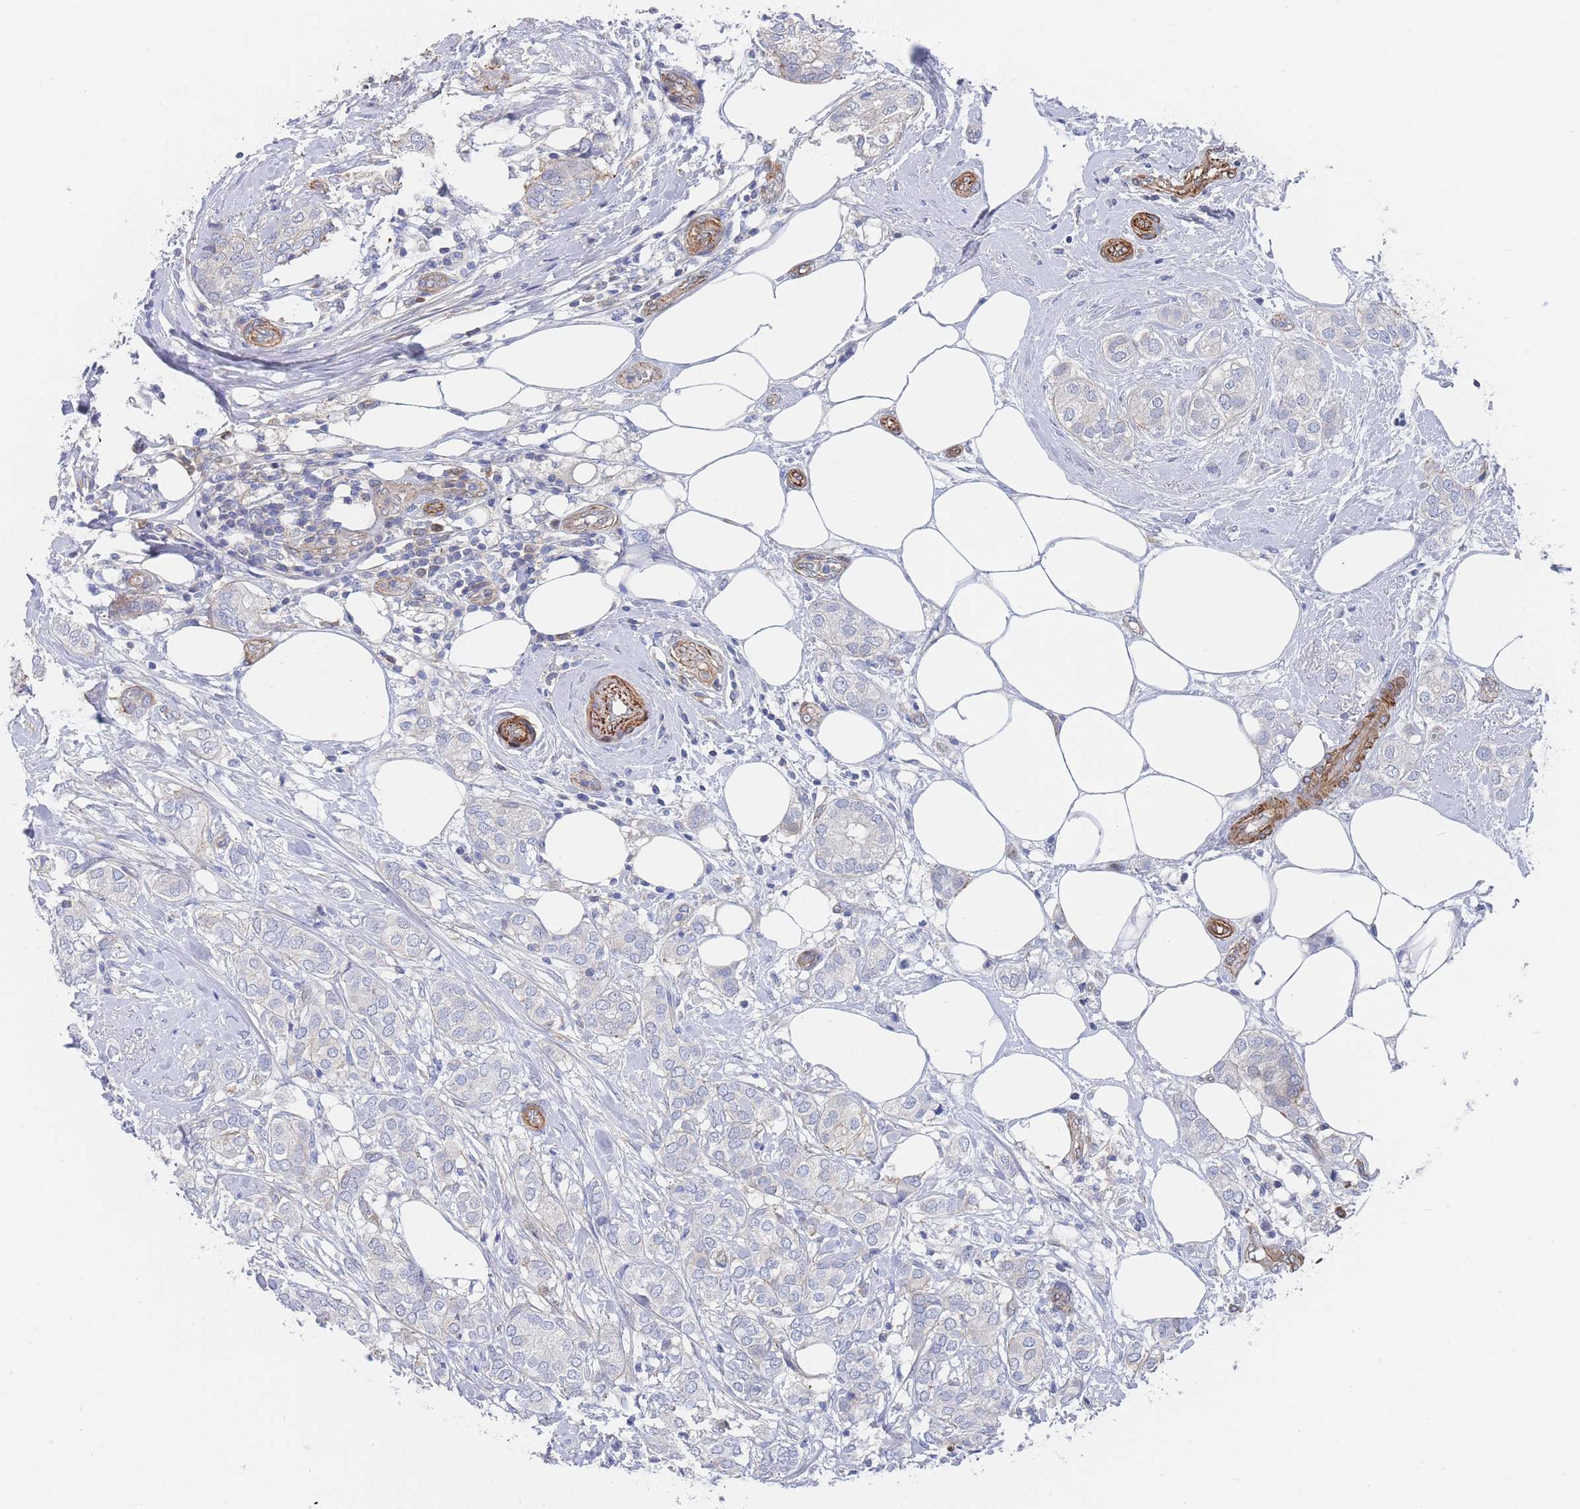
{"staining": {"intensity": "negative", "quantity": "none", "location": "none"}, "tissue": "breast cancer", "cell_type": "Tumor cells", "image_type": "cancer", "snomed": [{"axis": "morphology", "description": "Duct carcinoma"}, {"axis": "topography", "description": "Breast"}], "caption": "Immunohistochemistry (IHC) image of neoplastic tissue: breast cancer stained with DAB (3,3'-diaminobenzidine) displays no significant protein positivity in tumor cells. The staining was performed using DAB to visualize the protein expression in brown, while the nuclei were stained in blue with hematoxylin (Magnification: 20x).", "gene": "G6PC1", "patient": {"sex": "female", "age": 73}}